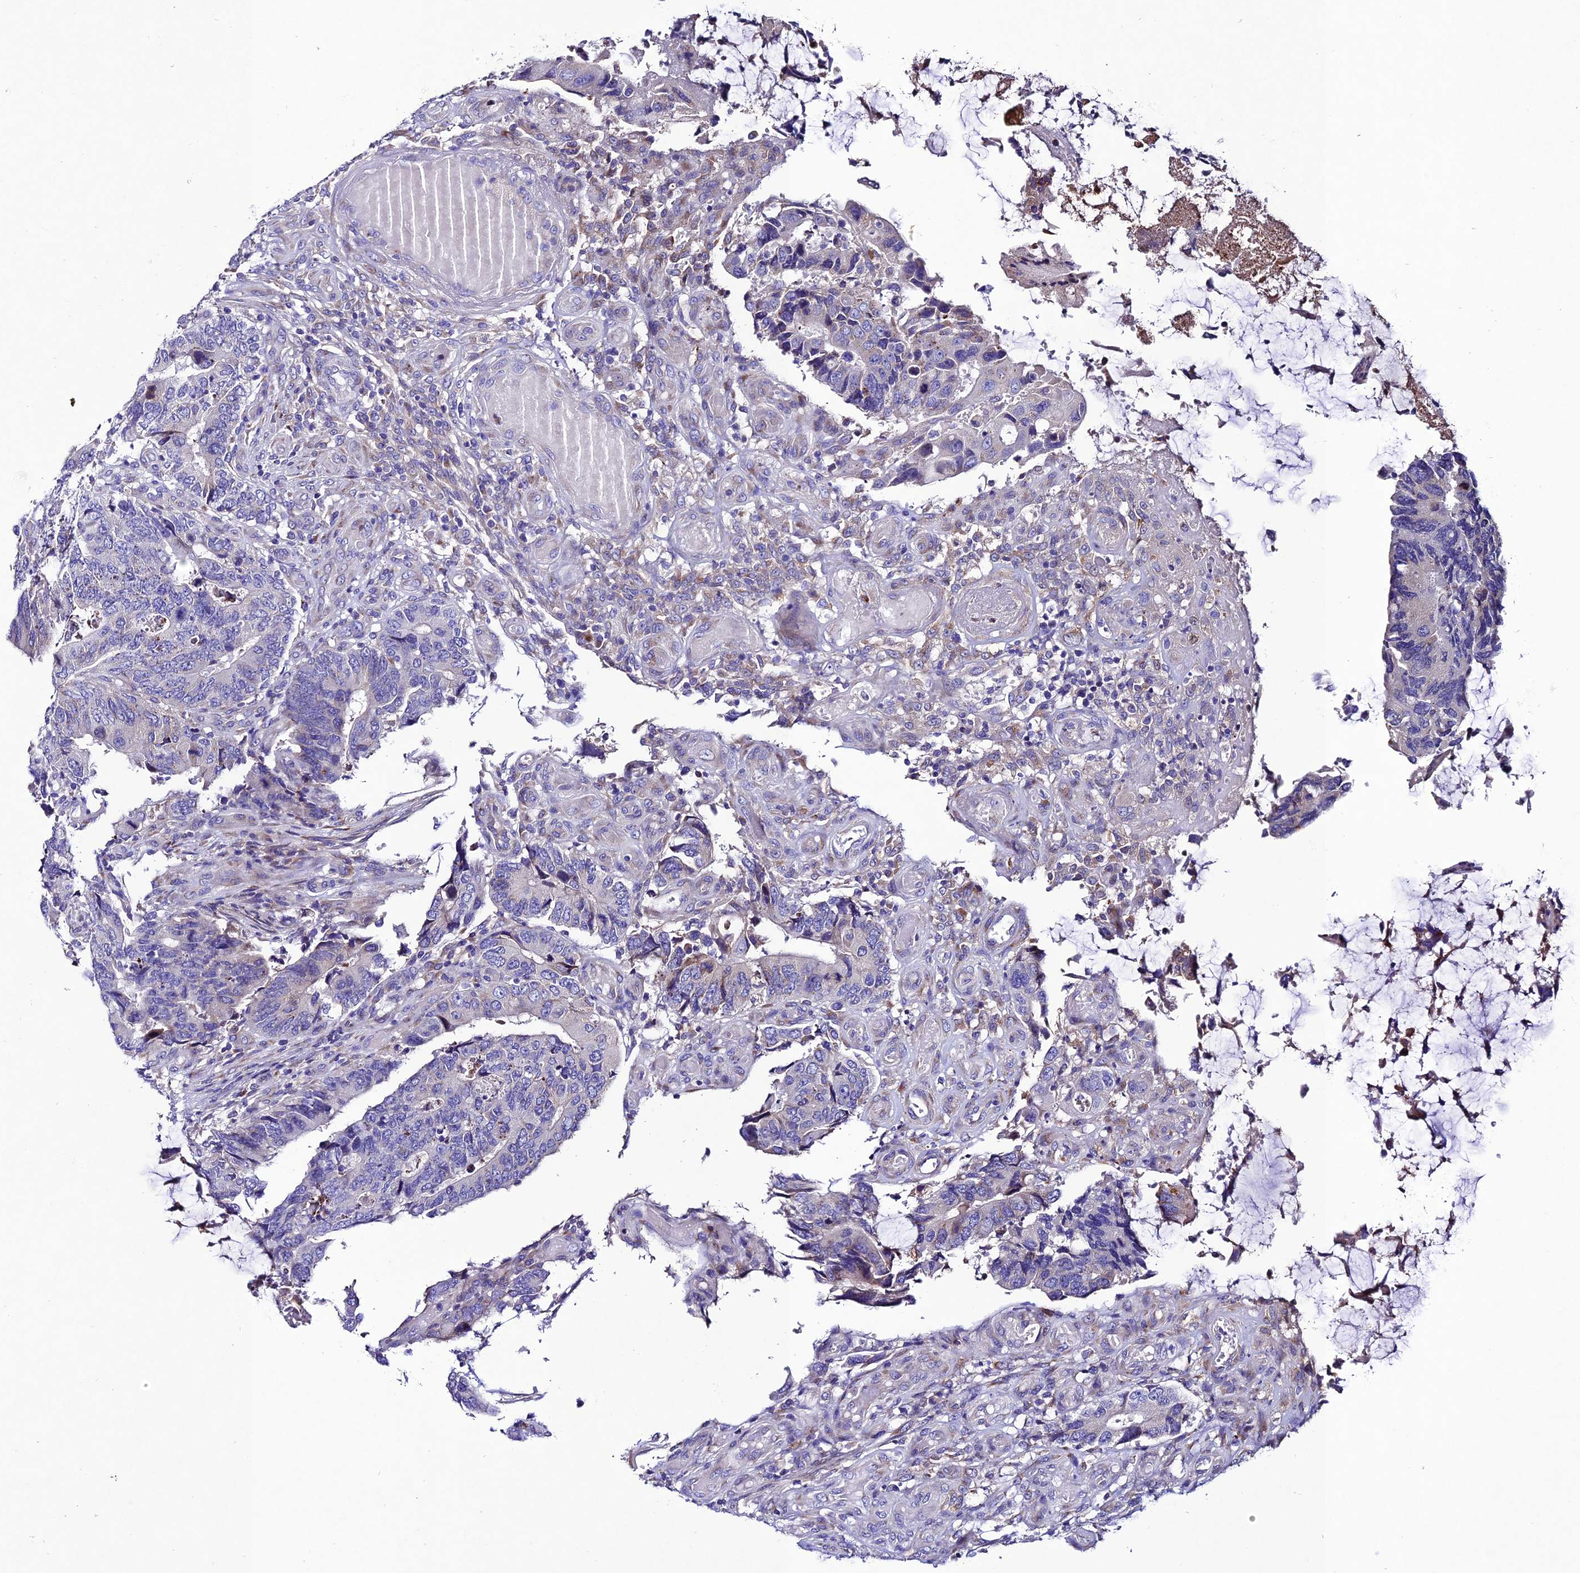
{"staining": {"intensity": "negative", "quantity": "none", "location": "none"}, "tissue": "colorectal cancer", "cell_type": "Tumor cells", "image_type": "cancer", "snomed": [{"axis": "morphology", "description": "Adenocarcinoma, NOS"}, {"axis": "topography", "description": "Colon"}], "caption": "This is a histopathology image of IHC staining of adenocarcinoma (colorectal), which shows no staining in tumor cells. (DAB (3,3'-diaminobenzidine) immunohistochemistry (IHC), high magnification).", "gene": "OR51Q1", "patient": {"sex": "male", "age": 87}}